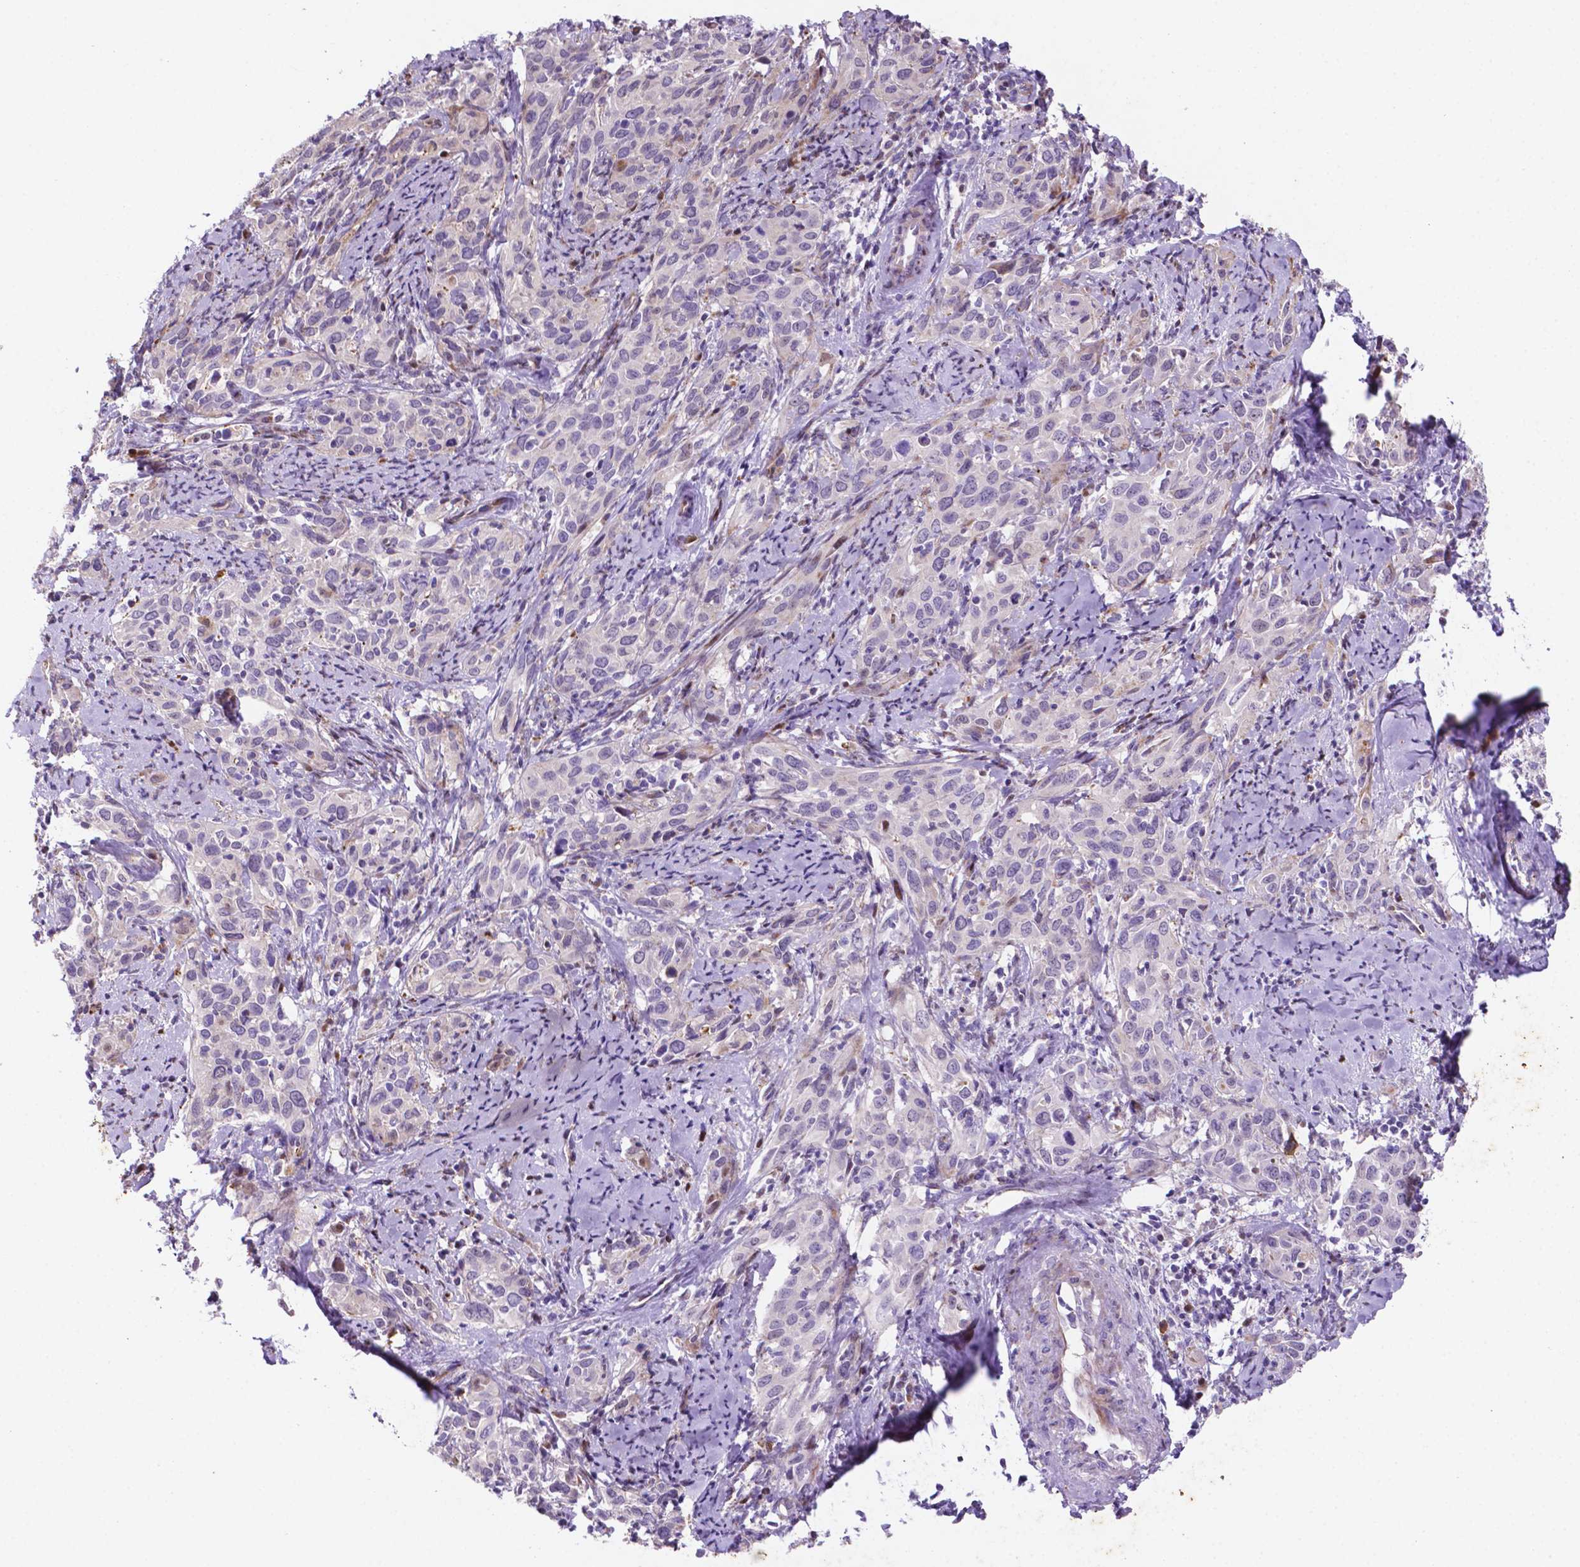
{"staining": {"intensity": "negative", "quantity": "none", "location": "none"}, "tissue": "cervical cancer", "cell_type": "Tumor cells", "image_type": "cancer", "snomed": [{"axis": "morphology", "description": "Squamous cell carcinoma, NOS"}, {"axis": "topography", "description": "Cervix"}], "caption": "High magnification brightfield microscopy of cervical cancer (squamous cell carcinoma) stained with DAB (brown) and counterstained with hematoxylin (blue): tumor cells show no significant expression.", "gene": "TM4SF20", "patient": {"sex": "female", "age": 51}}